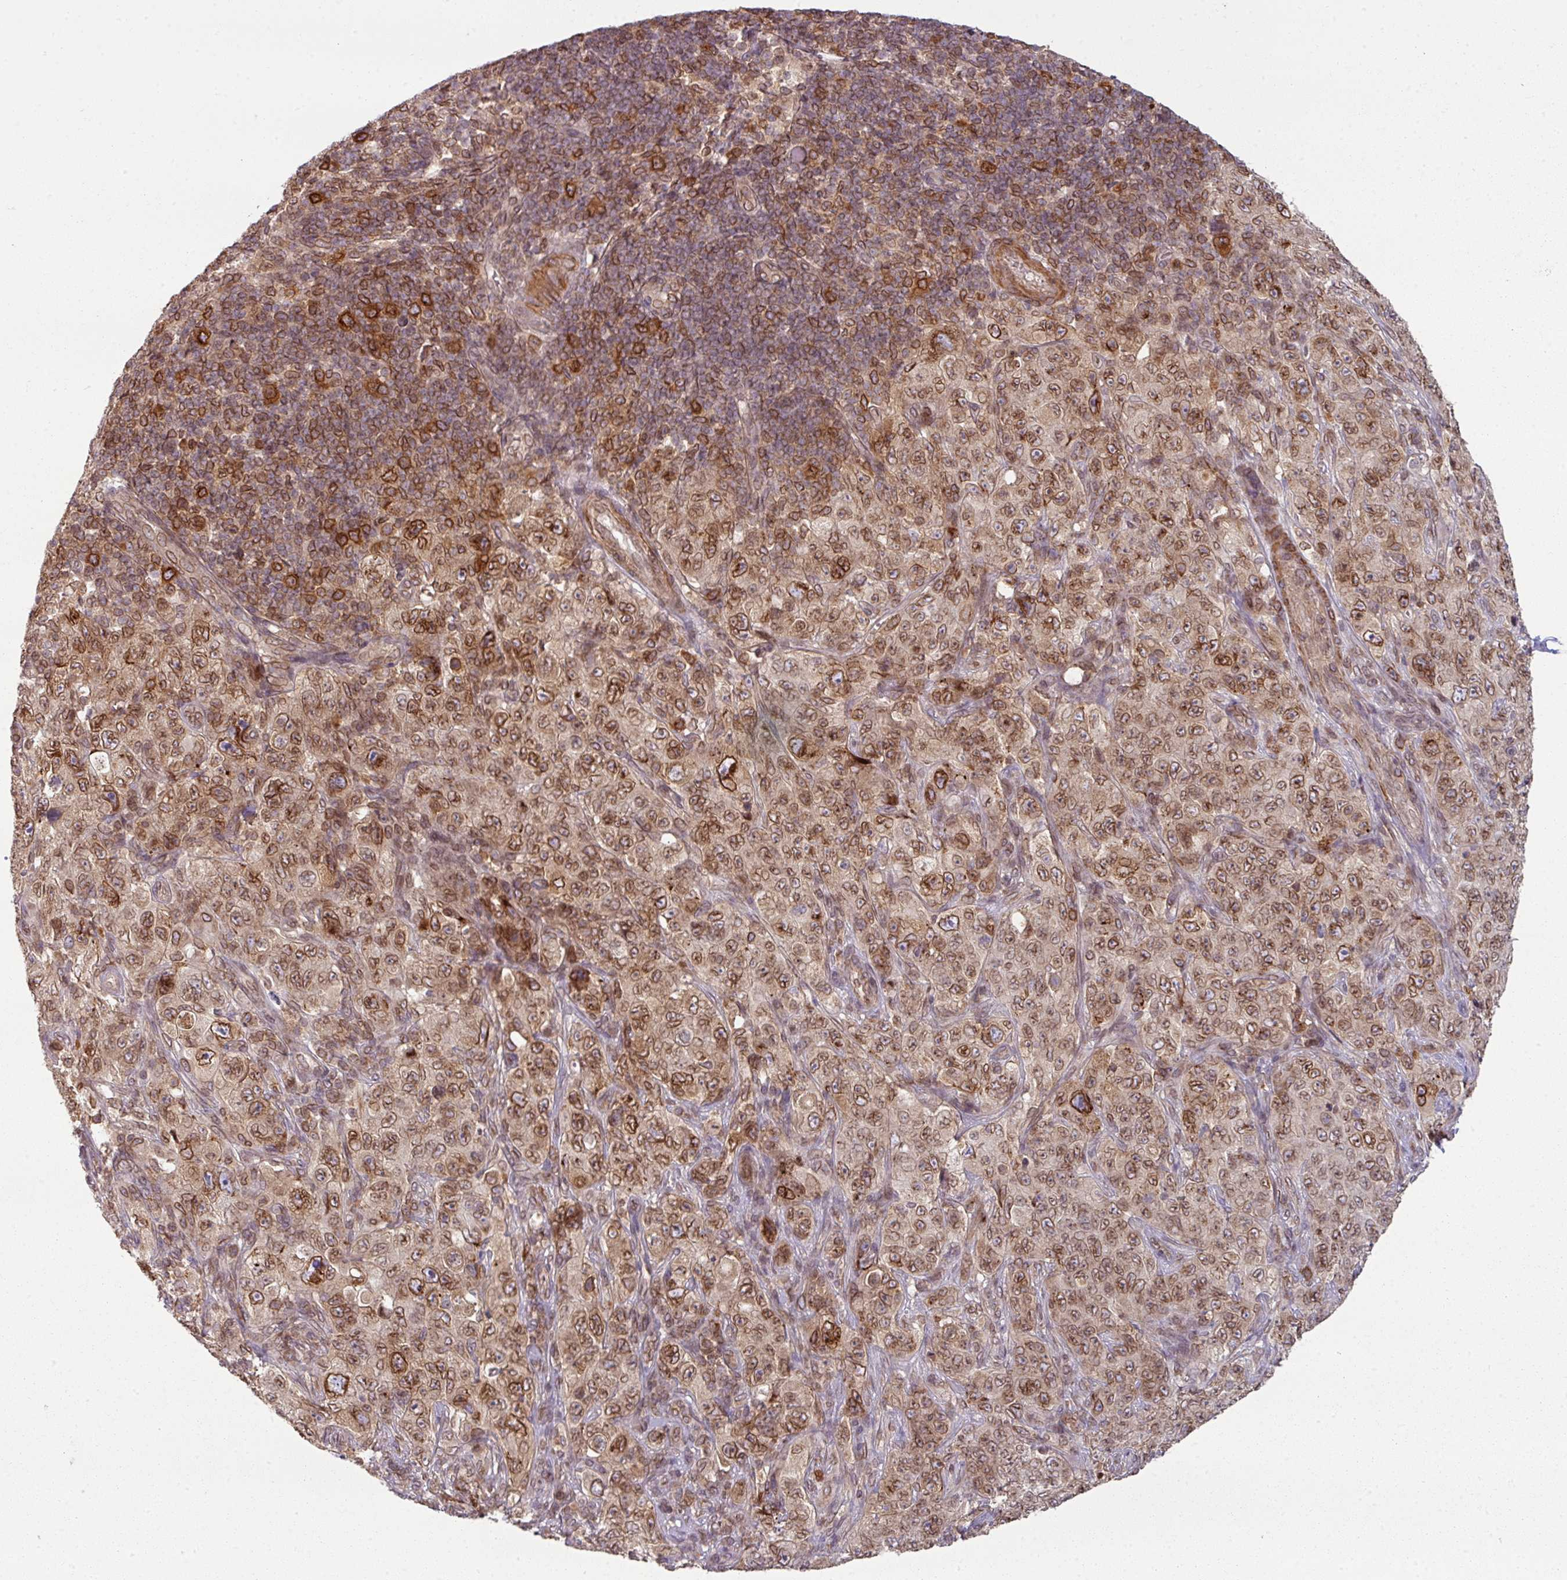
{"staining": {"intensity": "moderate", "quantity": ">75%", "location": "cytoplasmic/membranous,nuclear"}, "tissue": "pancreatic cancer", "cell_type": "Tumor cells", "image_type": "cancer", "snomed": [{"axis": "morphology", "description": "Adenocarcinoma, NOS"}, {"axis": "topography", "description": "Pancreas"}], "caption": "The image shows staining of pancreatic adenocarcinoma, revealing moderate cytoplasmic/membranous and nuclear protein staining (brown color) within tumor cells.", "gene": "RANGAP1", "patient": {"sex": "male", "age": 68}}